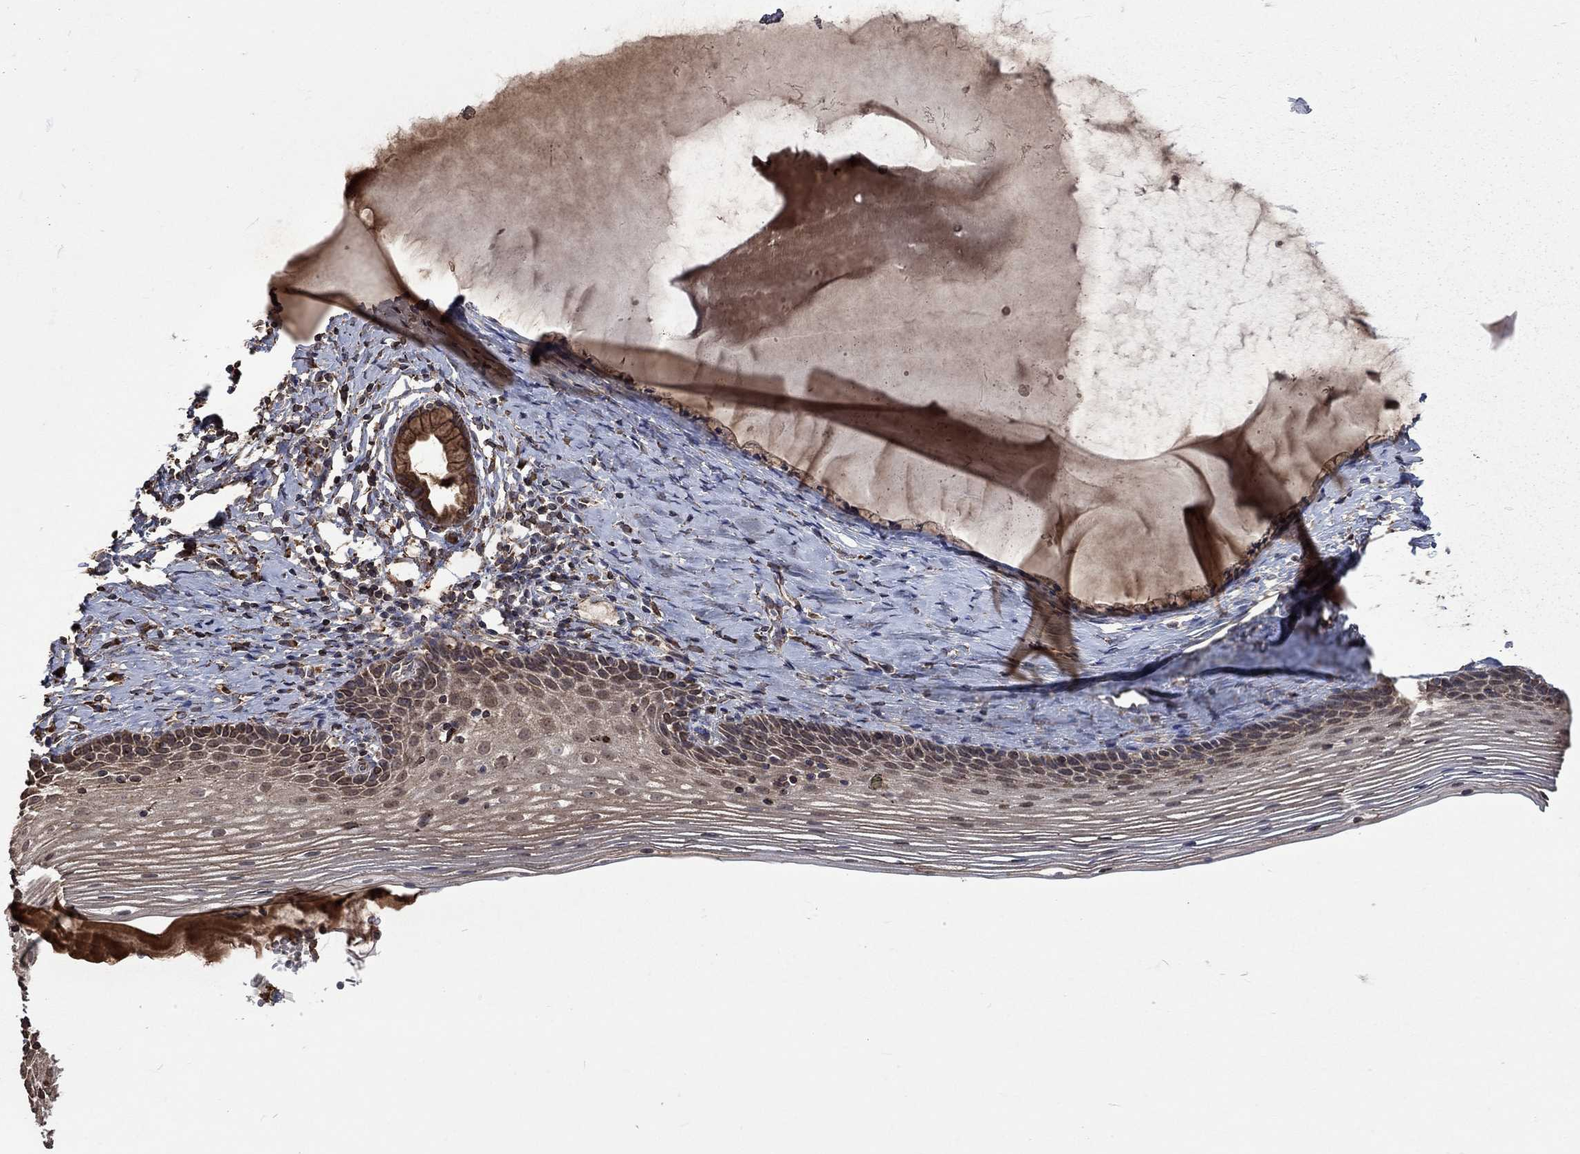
{"staining": {"intensity": "moderate", "quantity": ">75%", "location": "cytoplasmic/membranous"}, "tissue": "cervix", "cell_type": "Glandular cells", "image_type": "normal", "snomed": [{"axis": "morphology", "description": "Normal tissue, NOS"}, {"axis": "topography", "description": "Cervix"}], "caption": "Immunohistochemistry histopathology image of normal cervix stained for a protein (brown), which exhibits medium levels of moderate cytoplasmic/membranous expression in approximately >75% of glandular cells.", "gene": "ESRRA", "patient": {"sex": "female", "age": 39}}